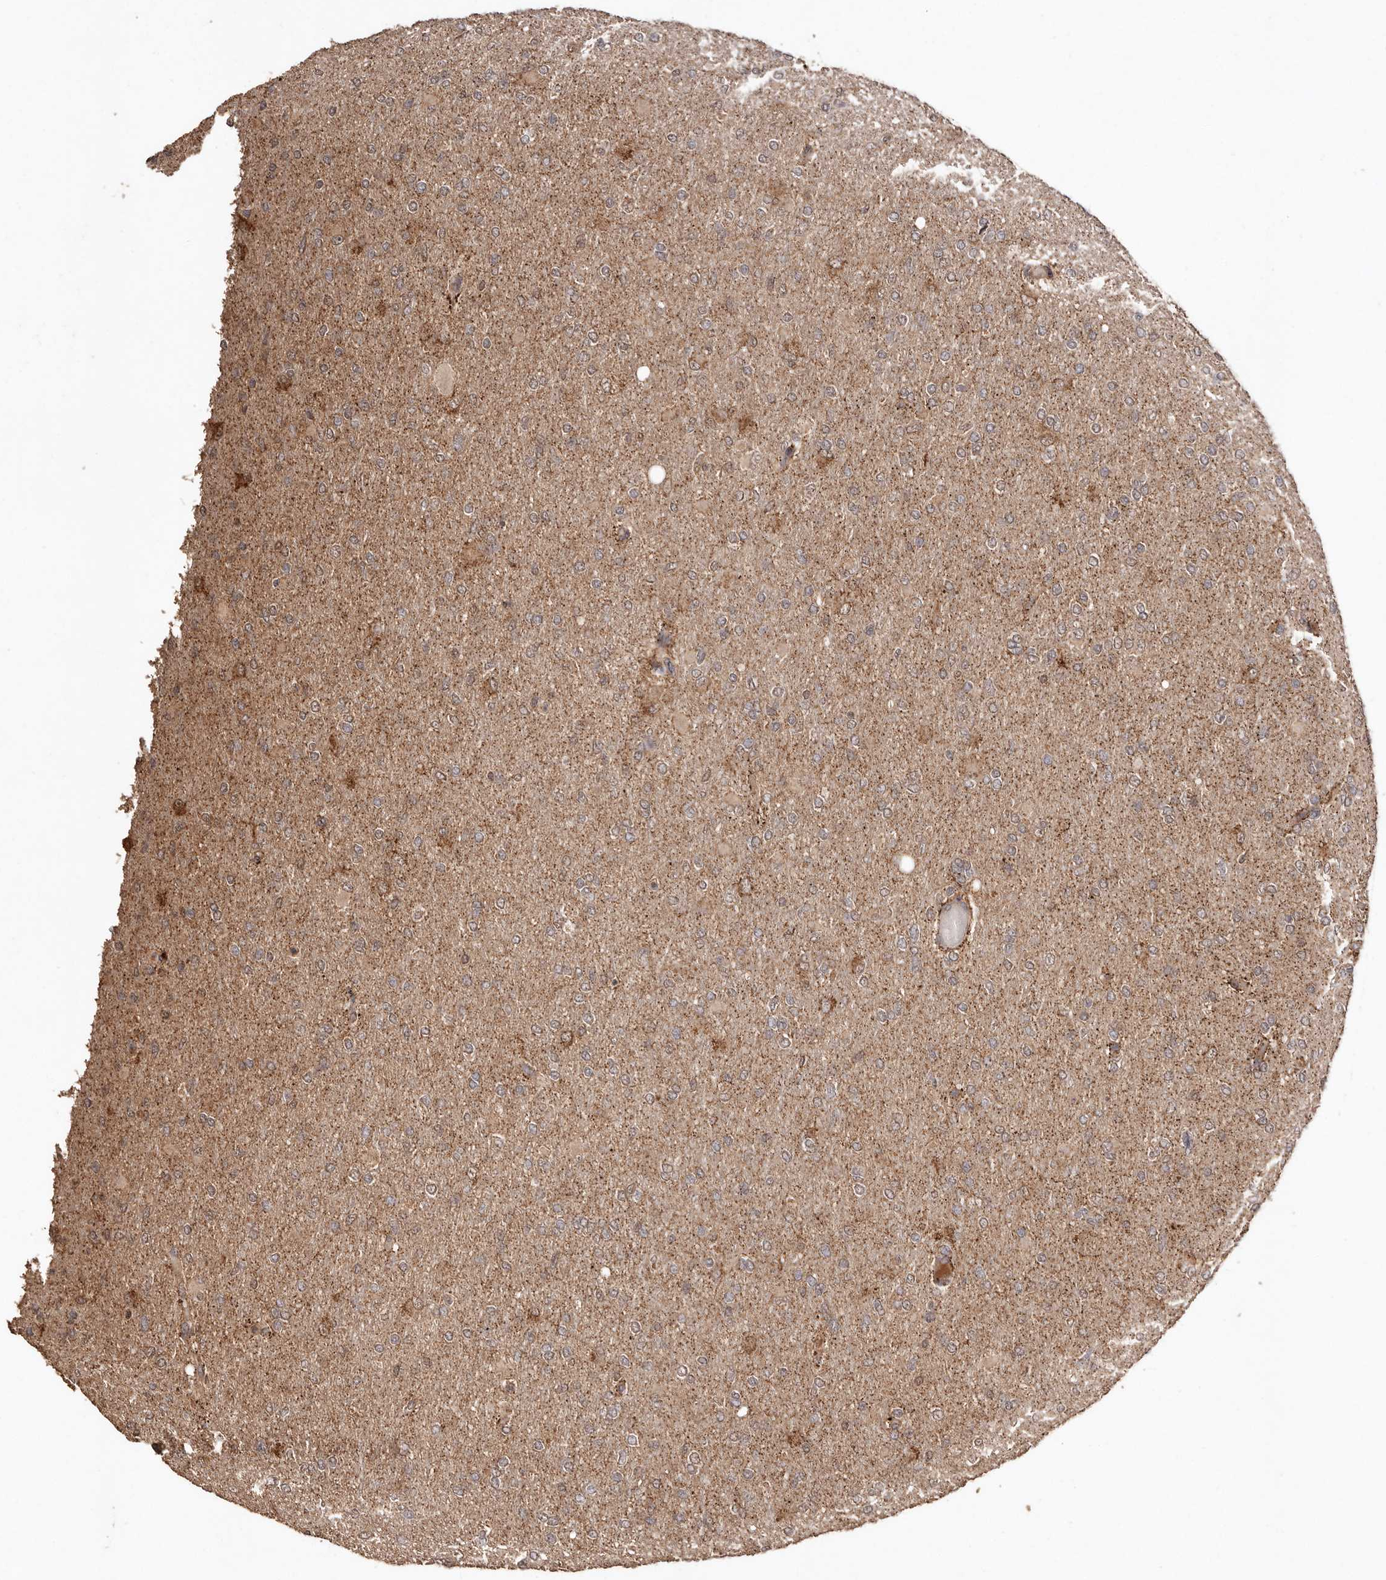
{"staining": {"intensity": "moderate", "quantity": "<25%", "location": "cytoplasmic/membranous"}, "tissue": "glioma", "cell_type": "Tumor cells", "image_type": "cancer", "snomed": [{"axis": "morphology", "description": "Glioma, malignant, High grade"}, {"axis": "topography", "description": "Cerebral cortex"}], "caption": "A histopathology image of human glioma stained for a protein shows moderate cytoplasmic/membranous brown staining in tumor cells.", "gene": "RWDD1", "patient": {"sex": "female", "age": 36}}